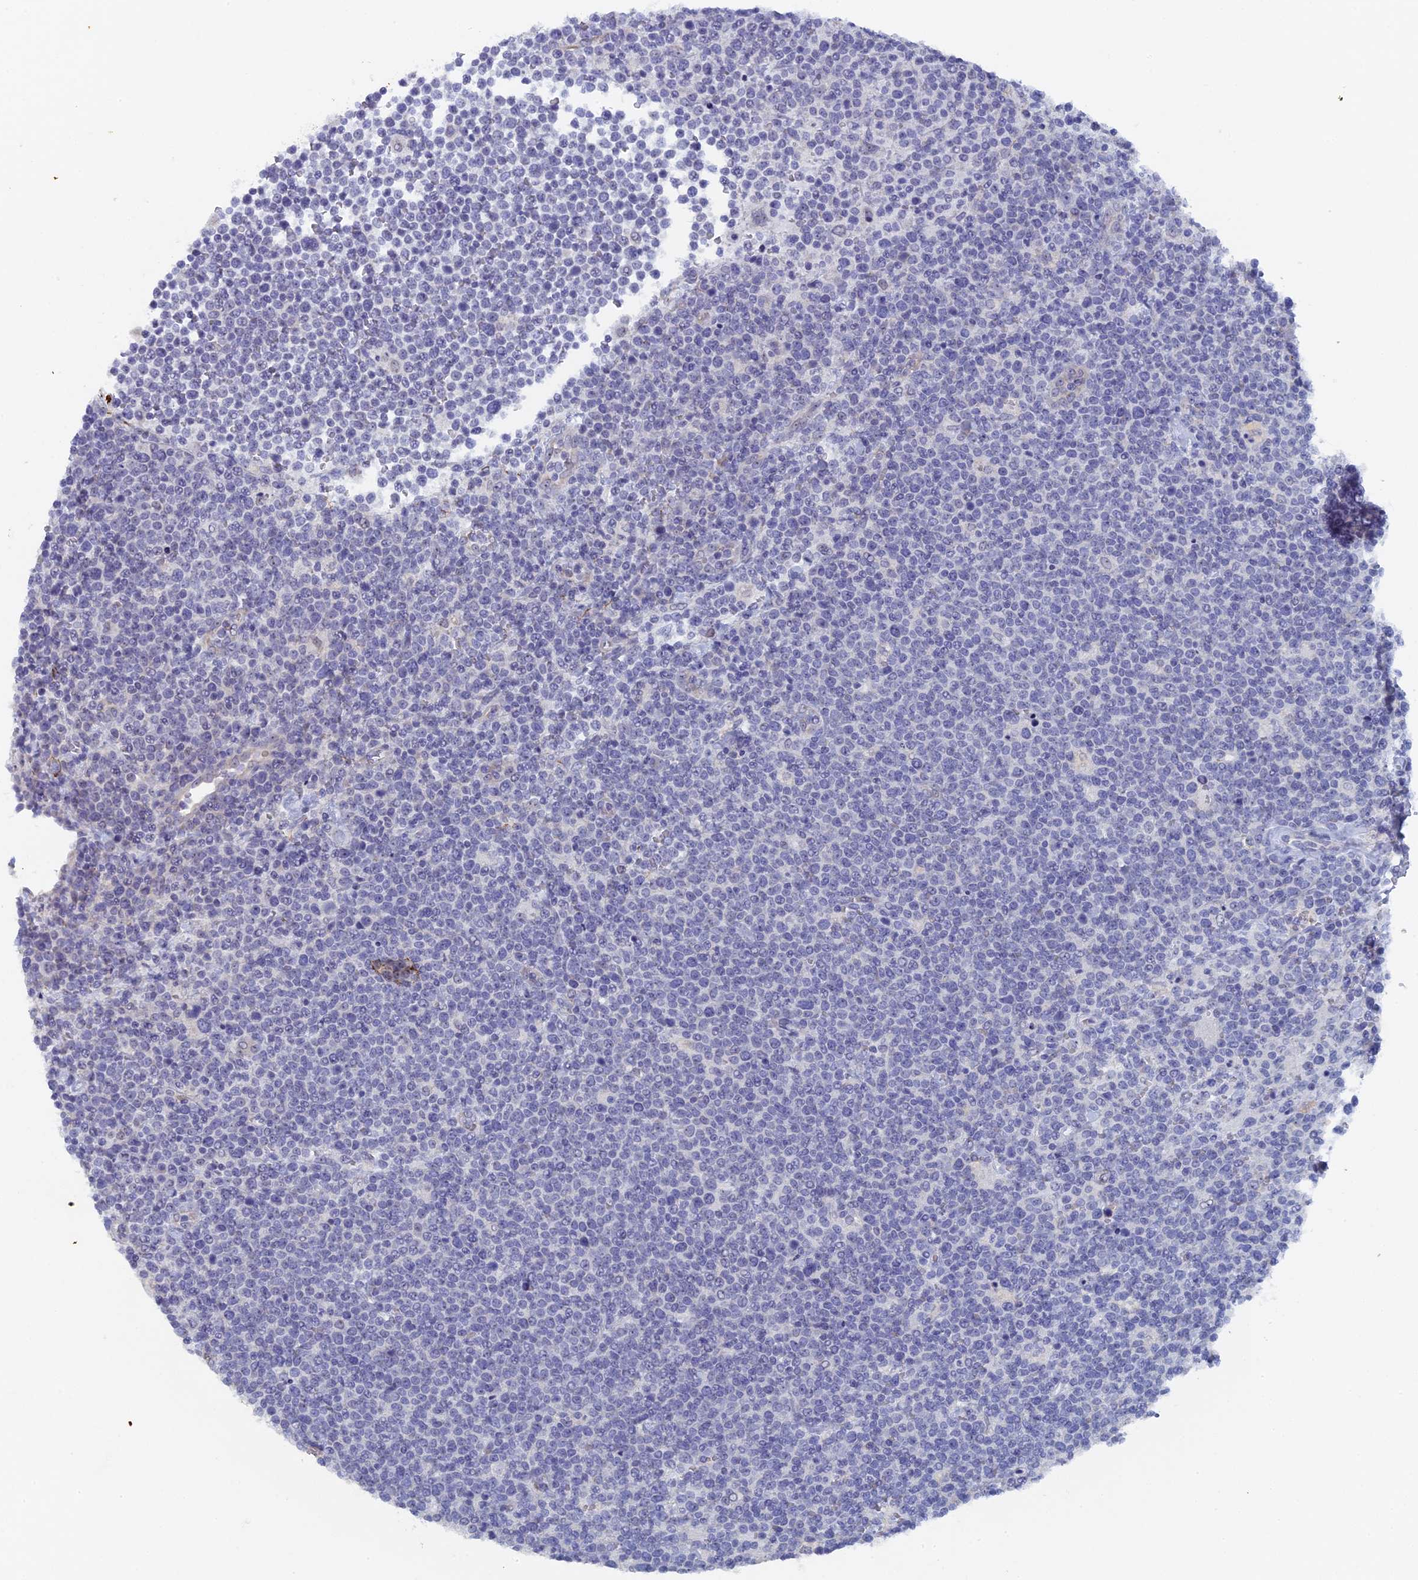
{"staining": {"intensity": "negative", "quantity": "none", "location": "none"}, "tissue": "lymphoma", "cell_type": "Tumor cells", "image_type": "cancer", "snomed": [{"axis": "morphology", "description": "Malignant lymphoma, non-Hodgkin's type, High grade"}, {"axis": "topography", "description": "Lymph node"}], "caption": "Immunohistochemistry photomicrograph of neoplastic tissue: lymphoma stained with DAB (3,3'-diaminobenzidine) demonstrates no significant protein expression in tumor cells. Brightfield microscopy of immunohistochemistry (IHC) stained with DAB (brown) and hematoxylin (blue), captured at high magnification.", "gene": "SRFBP1", "patient": {"sex": "male", "age": 61}}